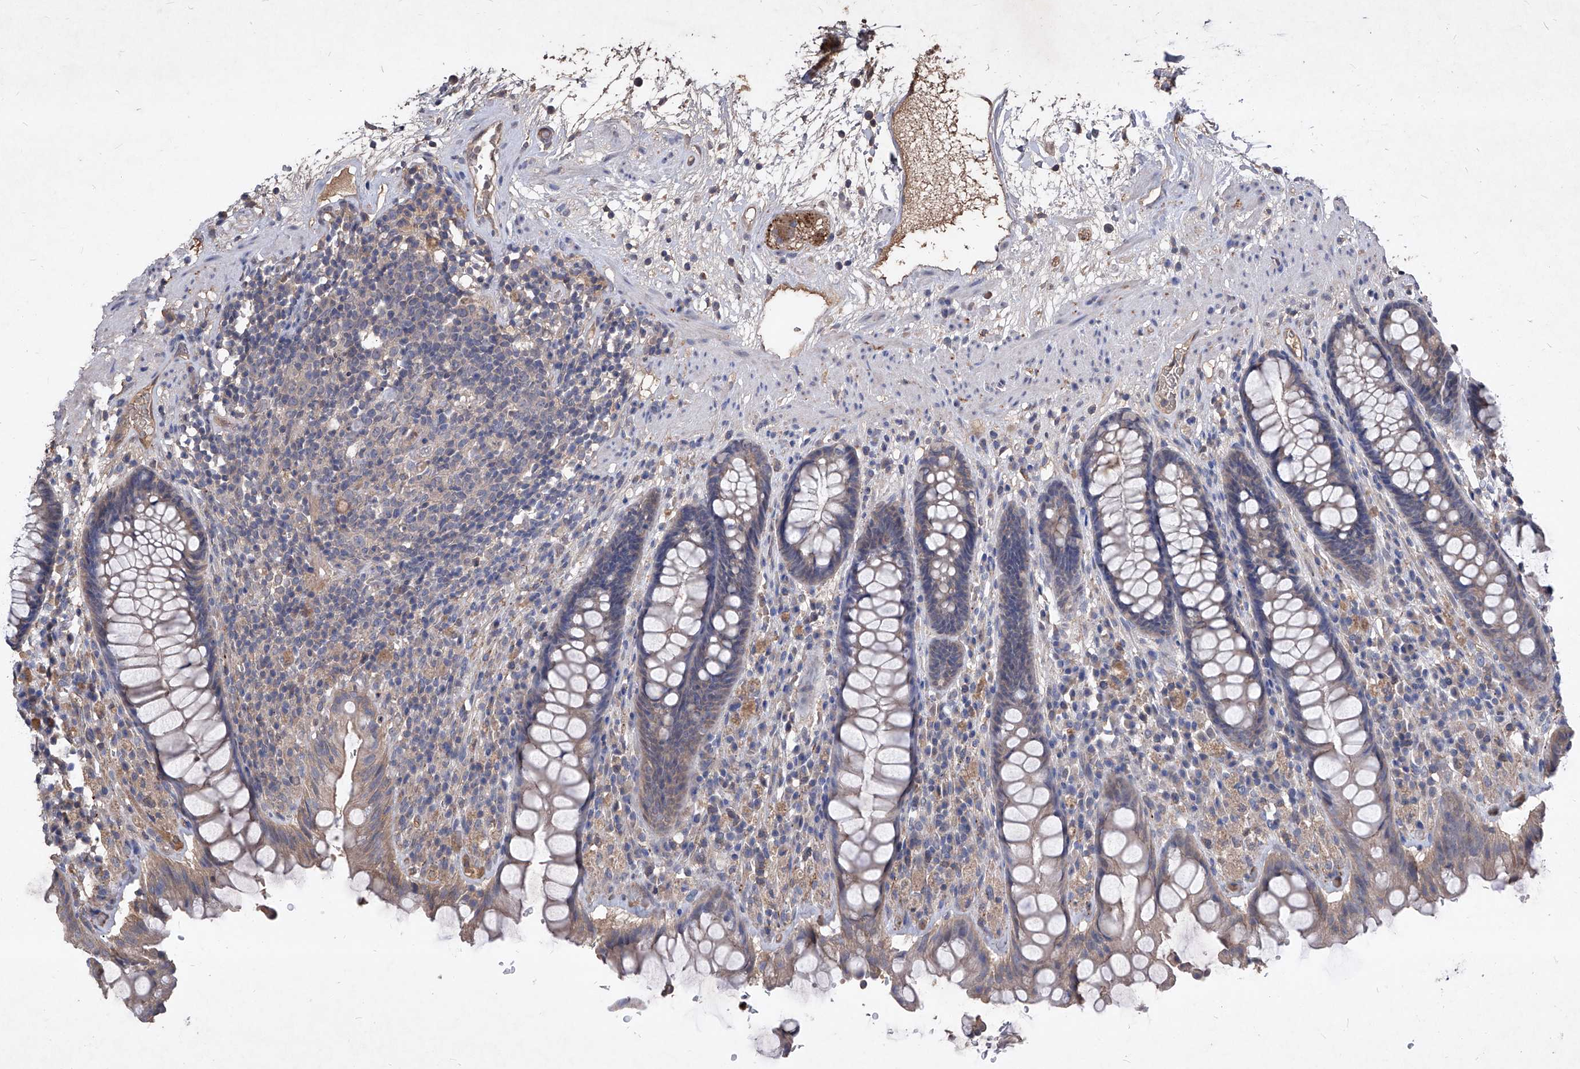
{"staining": {"intensity": "weak", "quantity": "<25%", "location": "cytoplasmic/membranous"}, "tissue": "rectum", "cell_type": "Glandular cells", "image_type": "normal", "snomed": [{"axis": "morphology", "description": "Normal tissue, NOS"}, {"axis": "topography", "description": "Rectum"}], "caption": "Immunohistochemistry micrograph of benign rectum: human rectum stained with DAB exhibits no significant protein expression in glandular cells. (Stains: DAB IHC with hematoxylin counter stain, Microscopy: brightfield microscopy at high magnification).", "gene": "SYNGR1", "patient": {"sex": "male", "age": 64}}